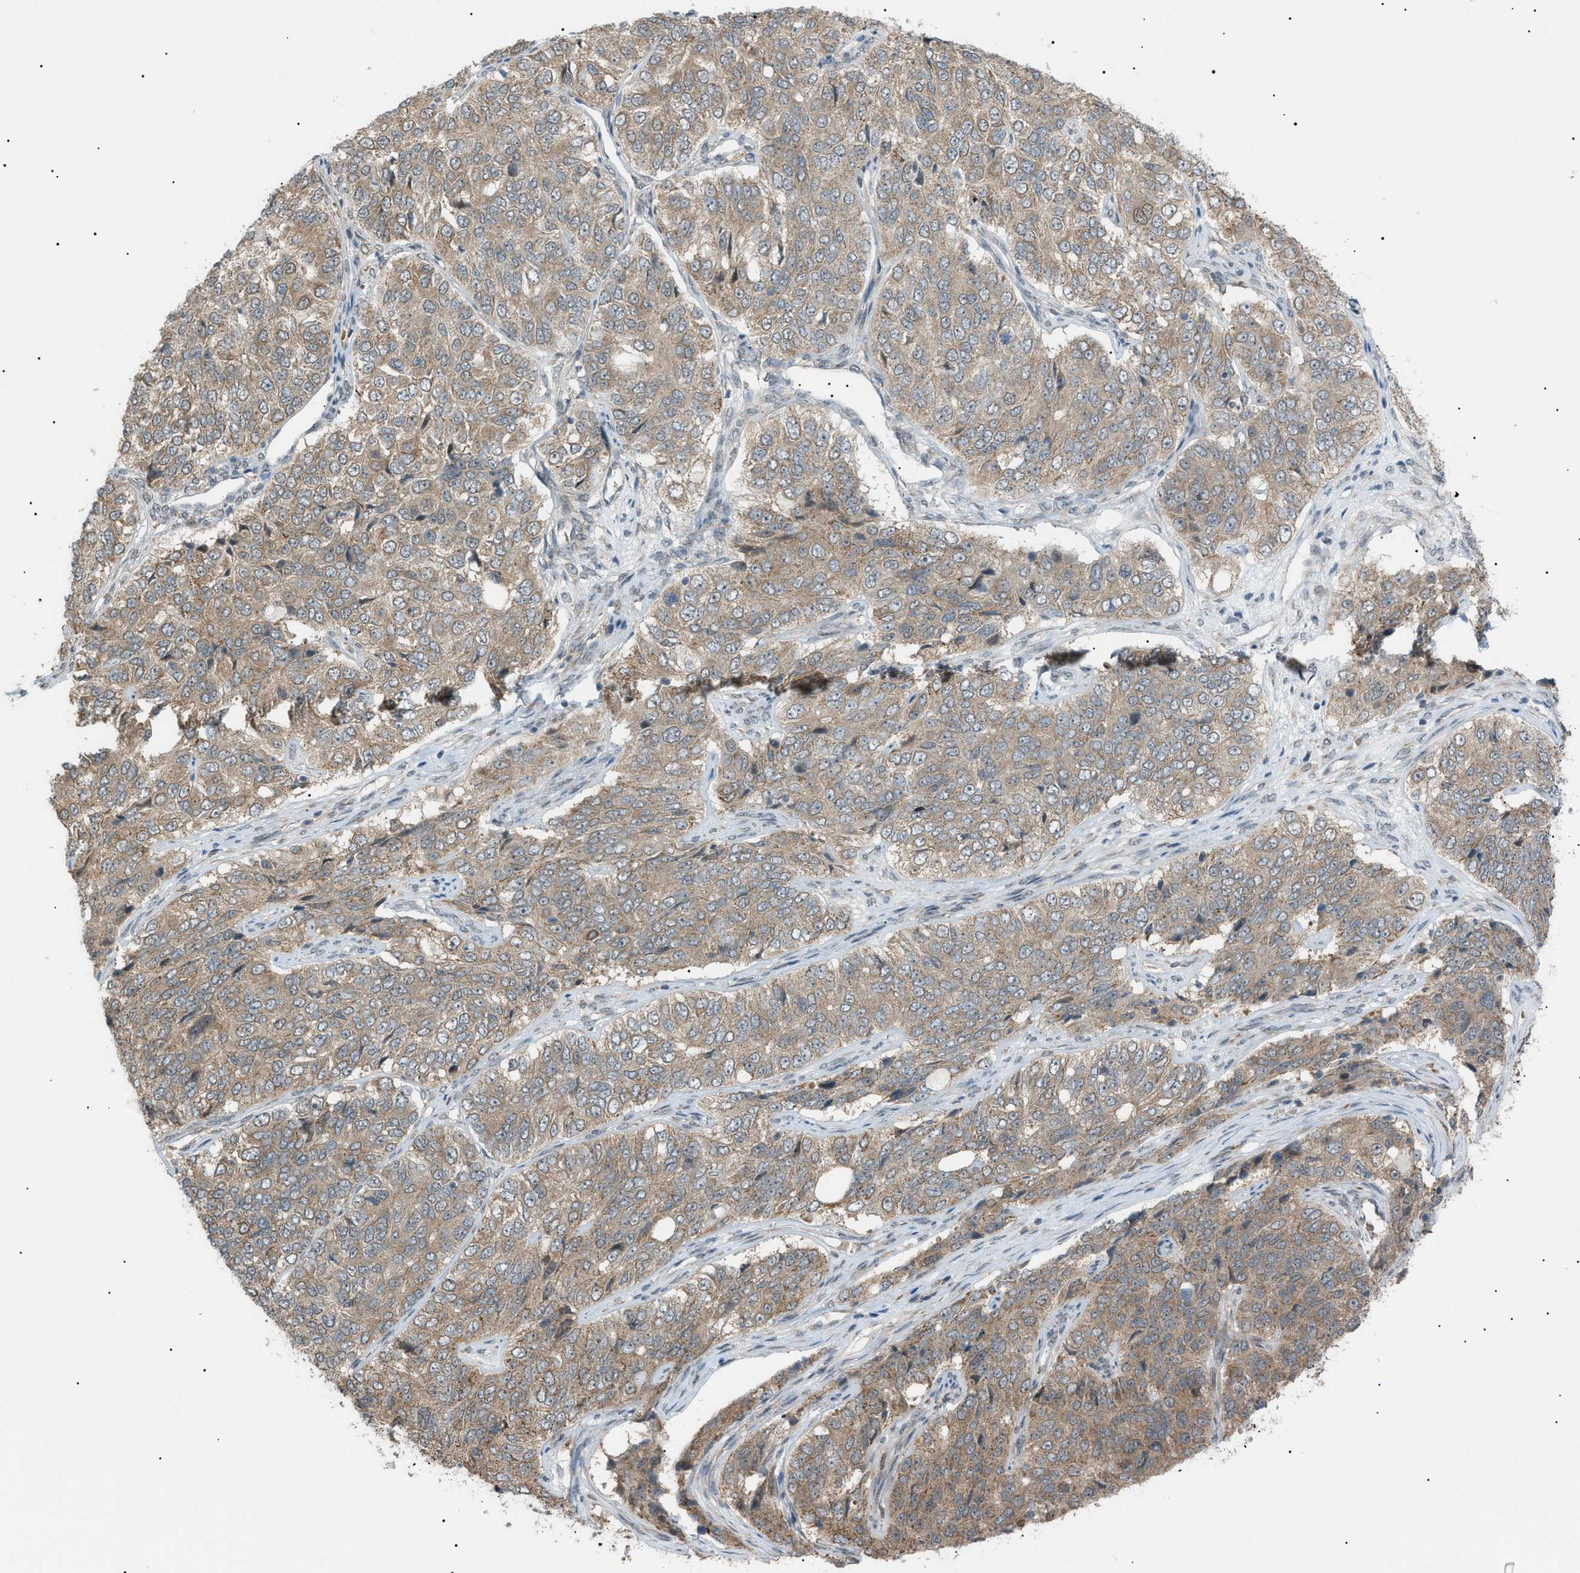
{"staining": {"intensity": "weak", "quantity": ">75%", "location": "cytoplasmic/membranous"}, "tissue": "ovarian cancer", "cell_type": "Tumor cells", "image_type": "cancer", "snomed": [{"axis": "morphology", "description": "Carcinoma, endometroid"}, {"axis": "topography", "description": "Ovary"}], "caption": "Brown immunohistochemical staining in ovarian cancer reveals weak cytoplasmic/membranous staining in approximately >75% of tumor cells.", "gene": "LPIN2", "patient": {"sex": "female", "age": 51}}